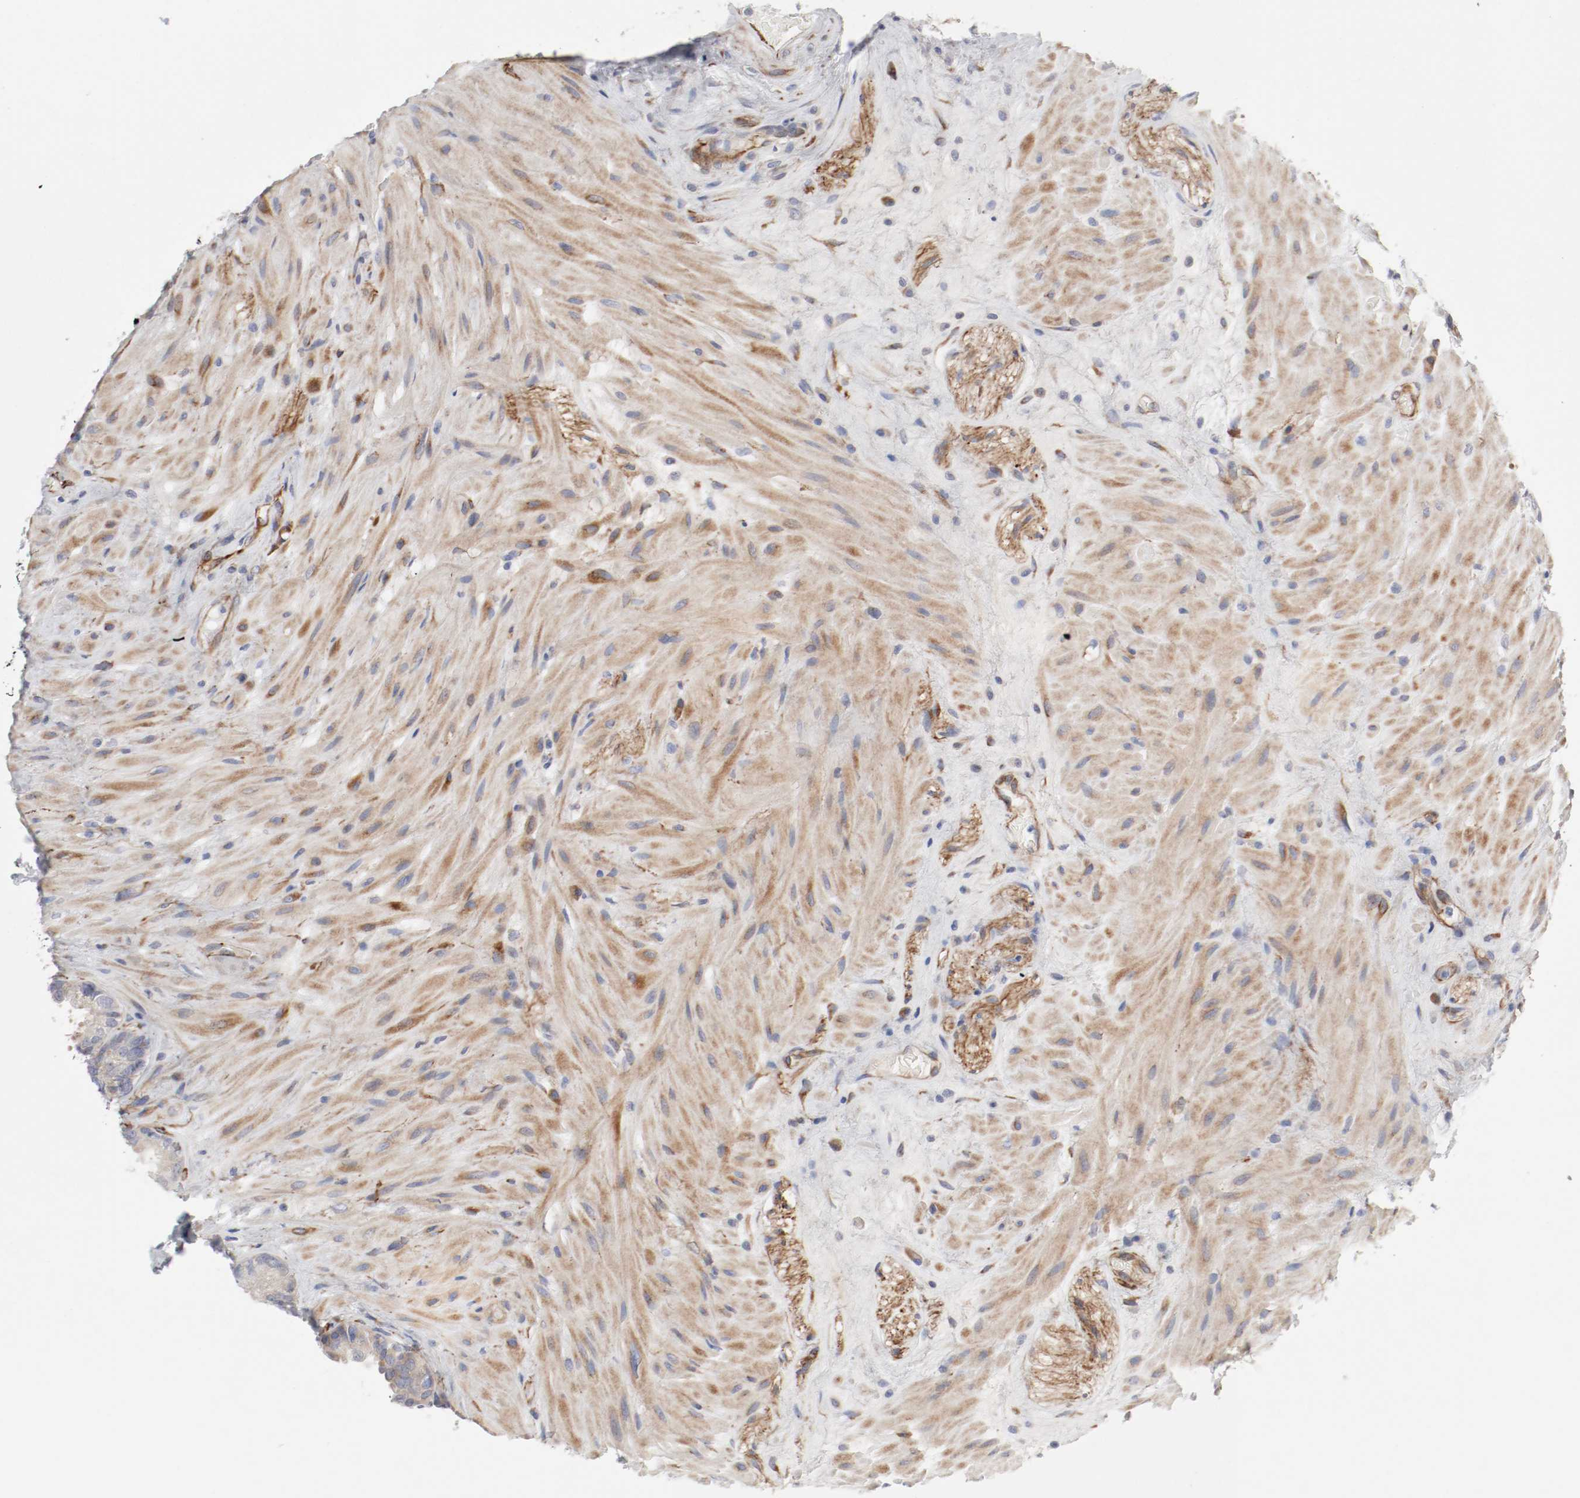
{"staining": {"intensity": "weak", "quantity": "25%-75%", "location": "cytoplasmic/membranous"}, "tissue": "seminal vesicle", "cell_type": "Glandular cells", "image_type": "normal", "snomed": [{"axis": "morphology", "description": "Normal tissue, NOS"}, {"axis": "topography", "description": "Seminal veicle"}], "caption": "The histopathology image demonstrates a brown stain indicating the presence of a protein in the cytoplasmic/membranous of glandular cells in seminal vesicle. The staining was performed using DAB (3,3'-diaminobenzidine) to visualize the protein expression in brown, while the nuclei were stained in blue with hematoxylin (Magnification: 20x).", "gene": "GIT1", "patient": {"sex": "male", "age": 61}}